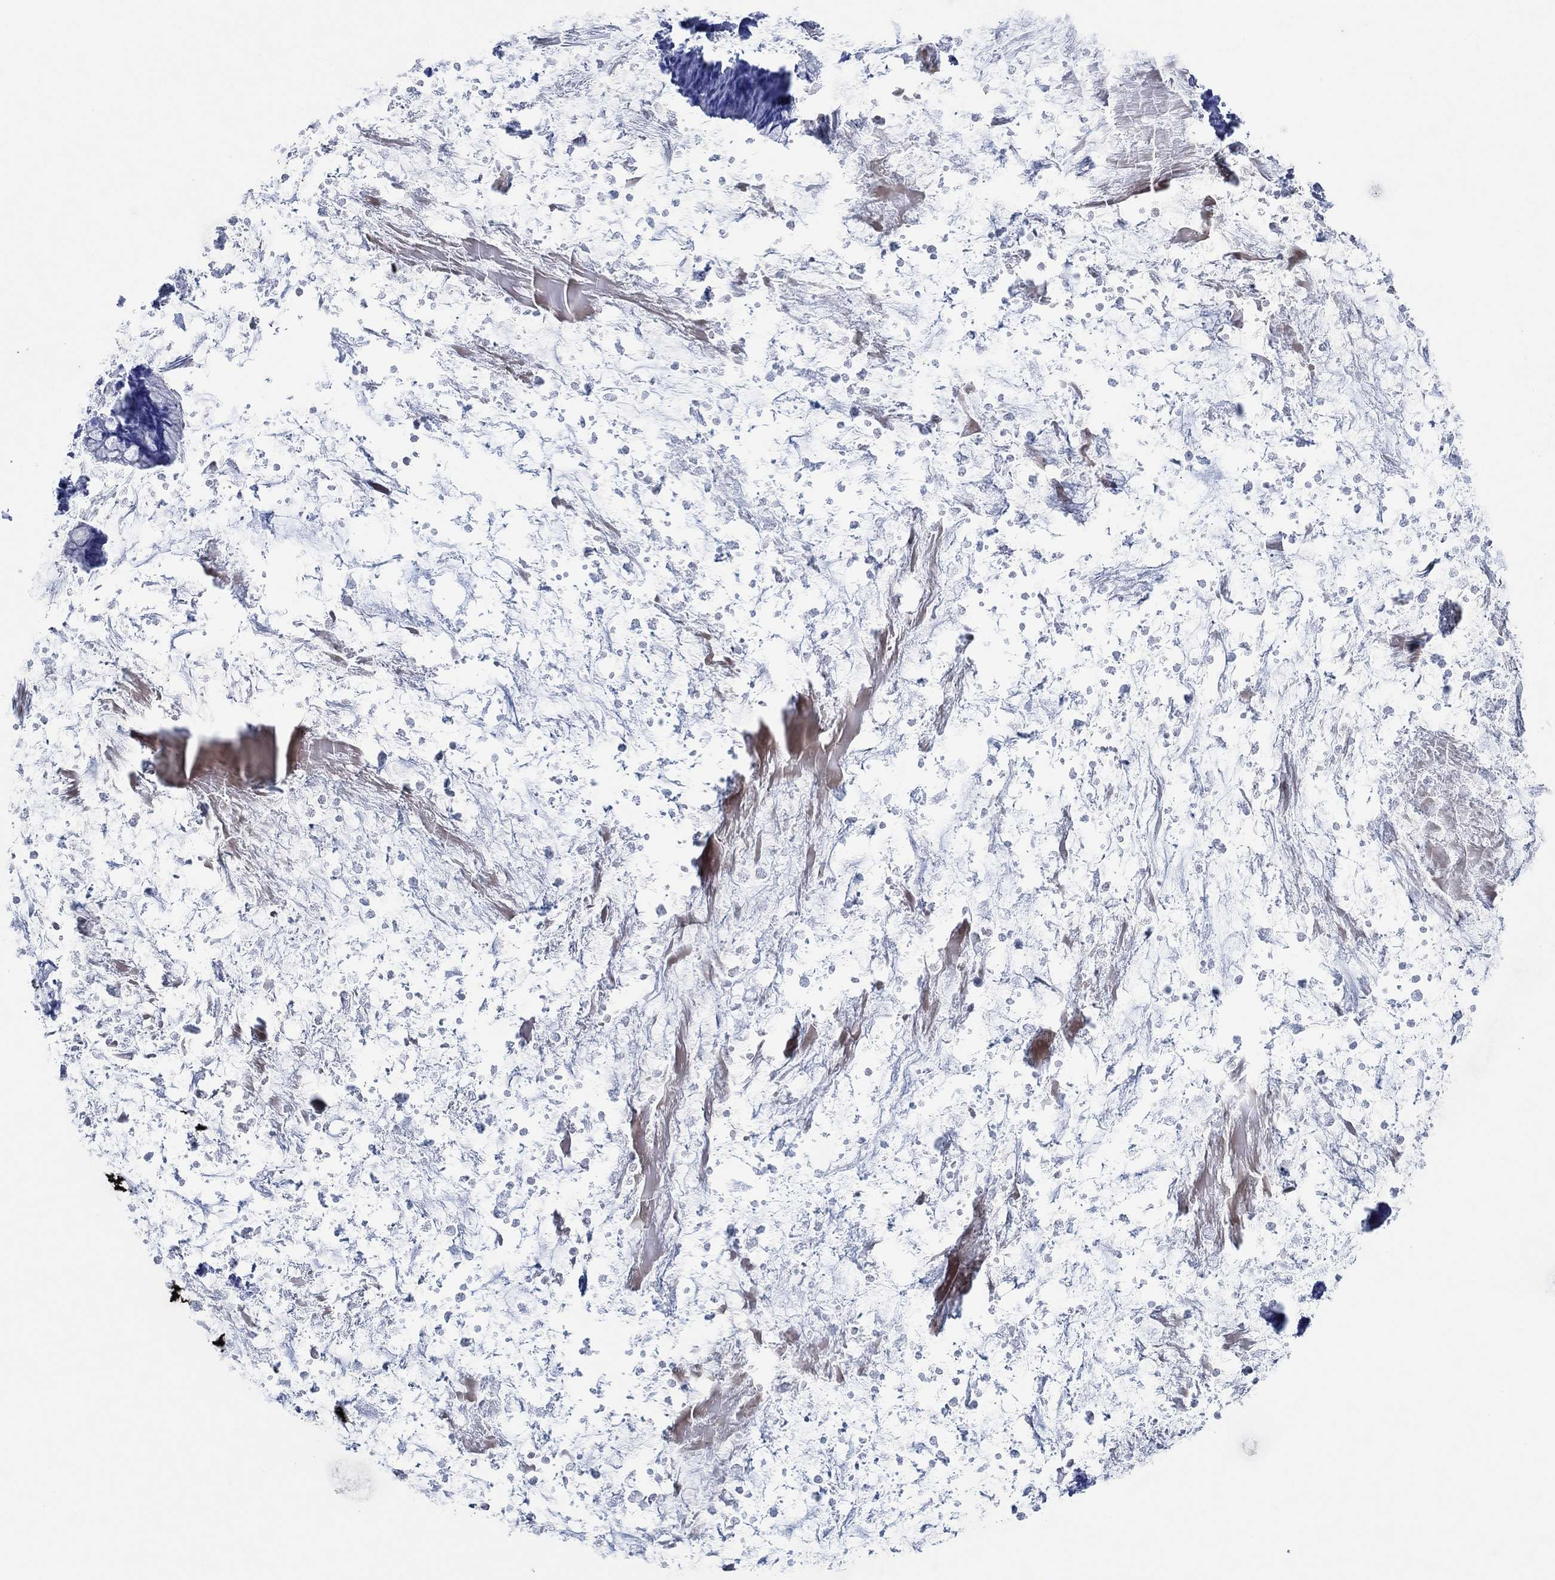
{"staining": {"intensity": "negative", "quantity": "none", "location": "none"}, "tissue": "ovarian cancer", "cell_type": "Tumor cells", "image_type": "cancer", "snomed": [{"axis": "morphology", "description": "Cystadenocarcinoma, mucinous, NOS"}, {"axis": "topography", "description": "Ovary"}], "caption": "IHC of human ovarian cancer (mucinous cystadenocarcinoma) displays no expression in tumor cells.", "gene": "PRRT3", "patient": {"sex": "female", "age": 67}}